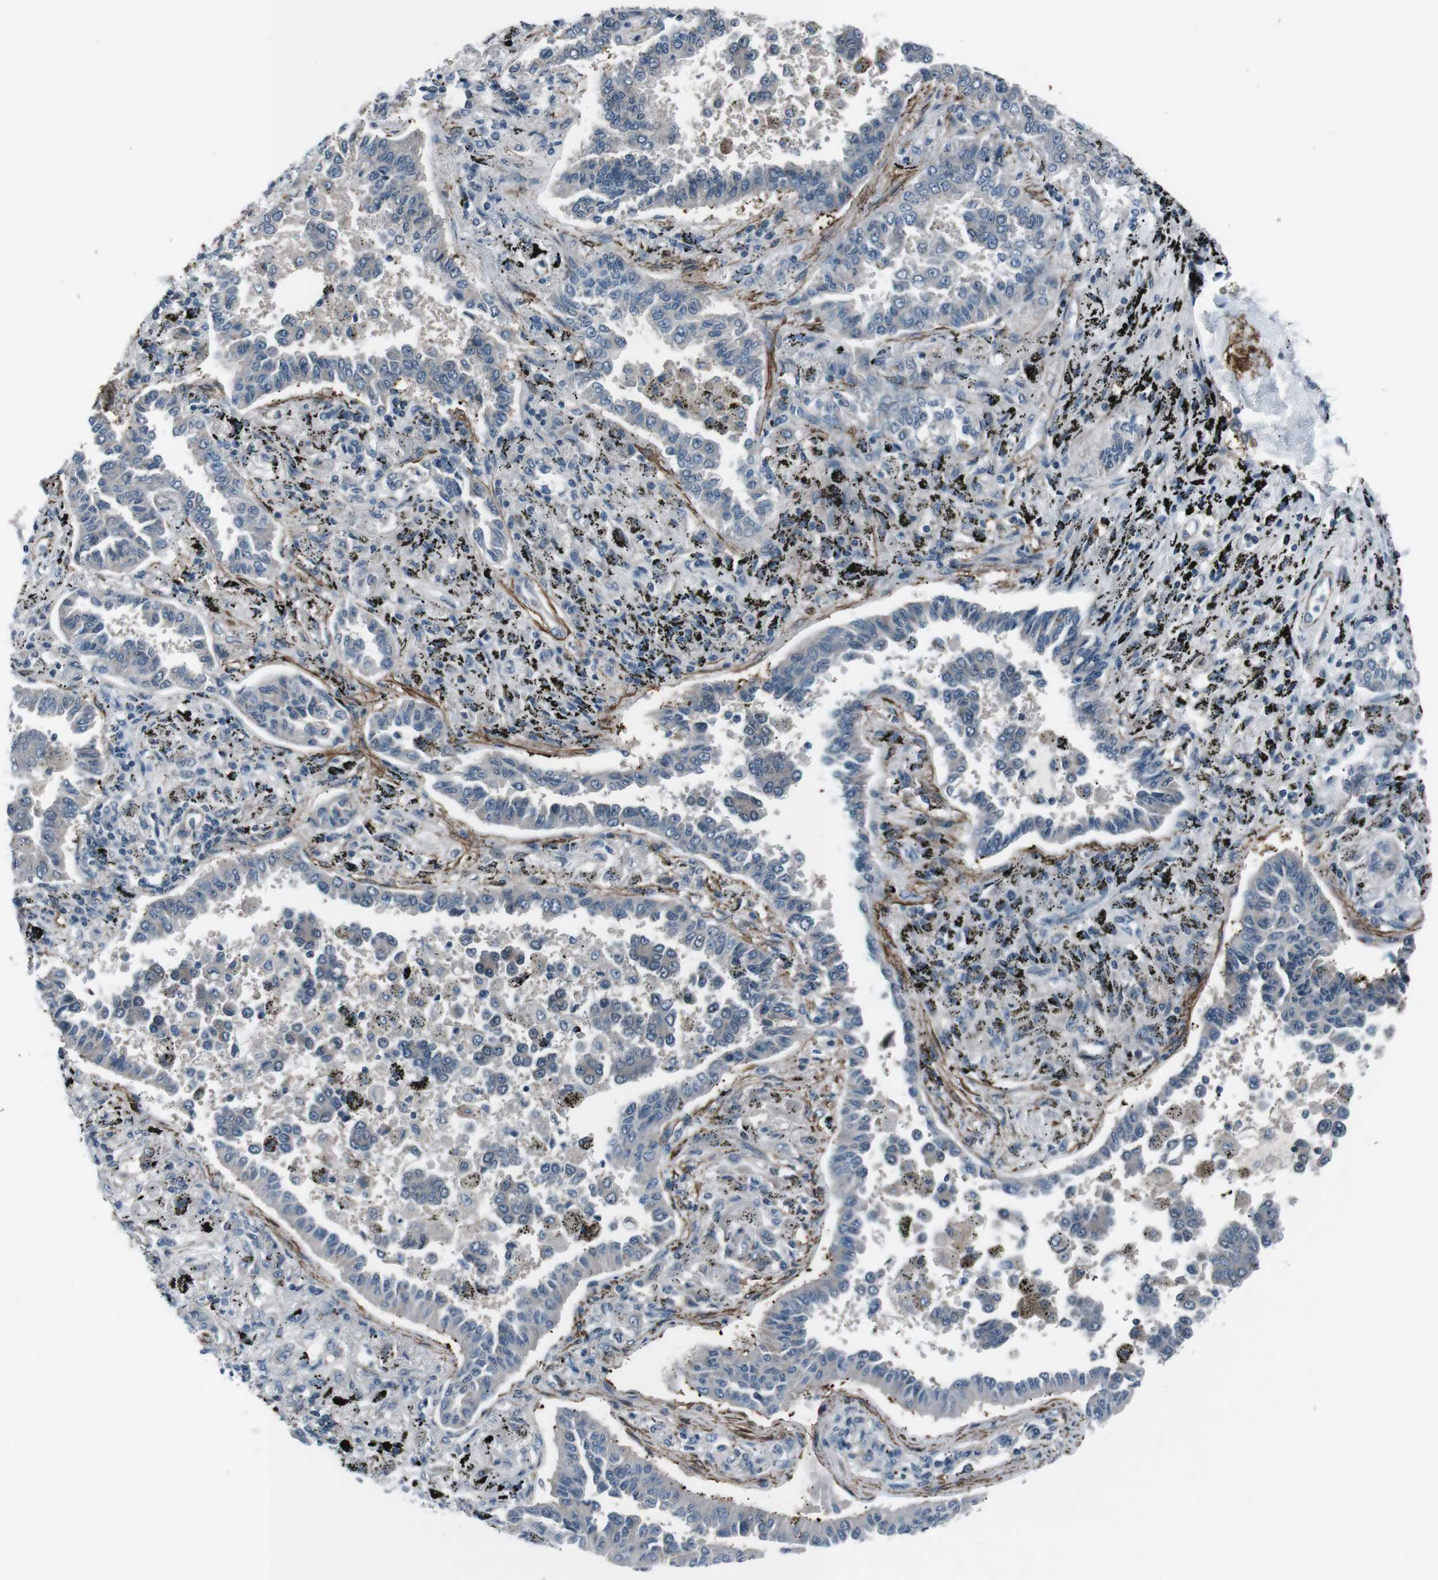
{"staining": {"intensity": "negative", "quantity": "none", "location": "none"}, "tissue": "lung cancer", "cell_type": "Tumor cells", "image_type": "cancer", "snomed": [{"axis": "morphology", "description": "Normal tissue, NOS"}, {"axis": "morphology", "description": "Adenocarcinoma, NOS"}, {"axis": "topography", "description": "Lung"}], "caption": "This is a histopathology image of immunohistochemistry (IHC) staining of adenocarcinoma (lung), which shows no positivity in tumor cells. (Brightfield microscopy of DAB immunohistochemistry (IHC) at high magnification).", "gene": "PDLIM5", "patient": {"sex": "male", "age": 59}}